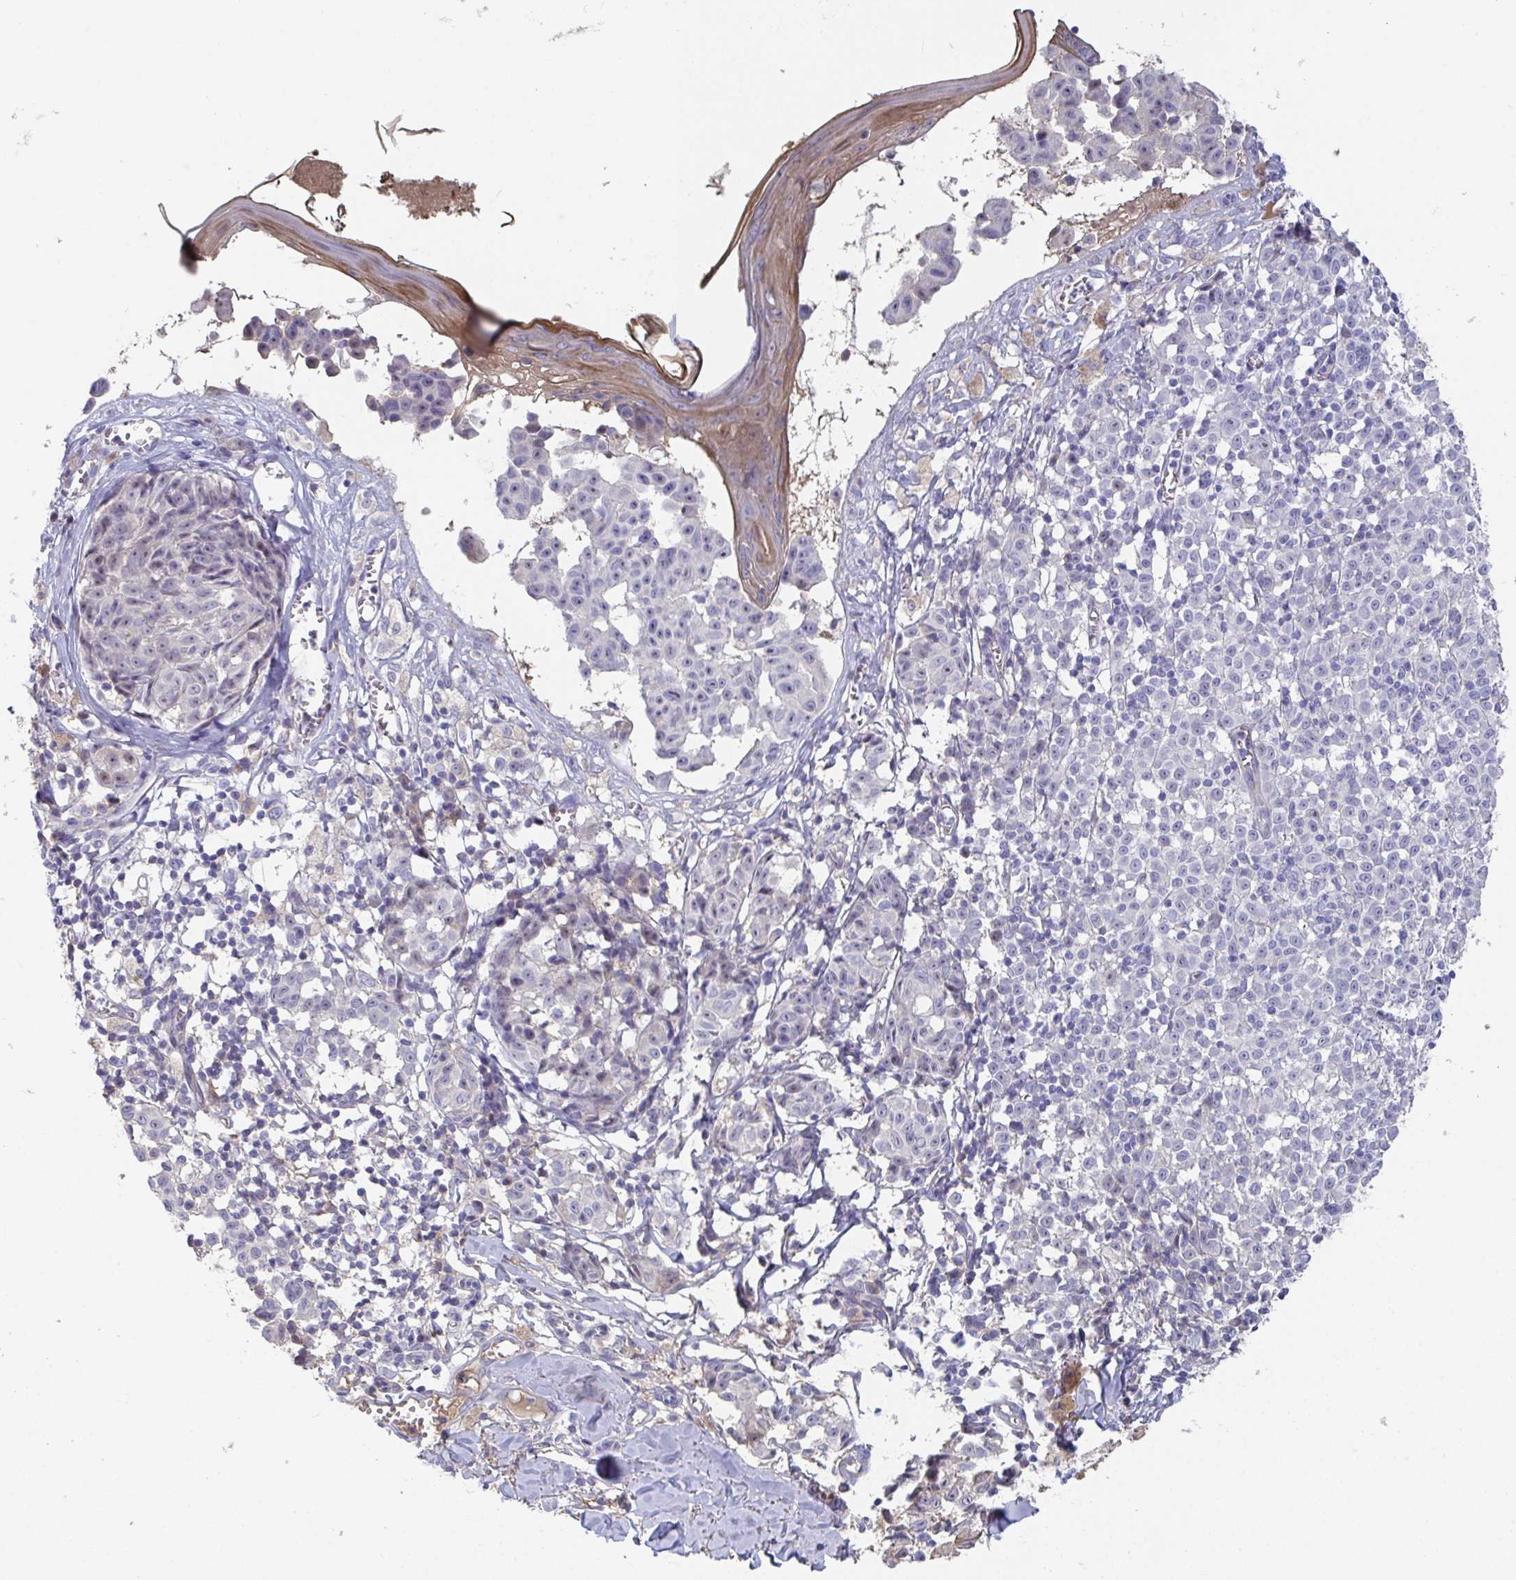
{"staining": {"intensity": "negative", "quantity": "none", "location": "none"}, "tissue": "melanoma", "cell_type": "Tumor cells", "image_type": "cancer", "snomed": [{"axis": "morphology", "description": "Malignant melanoma, NOS"}, {"axis": "topography", "description": "Skin"}], "caption": "Protein analysis of melanoma shows no significant positivity in tumor cells.", "gene": "ANO5", "patient": {"sex": "female", "age": 43}}